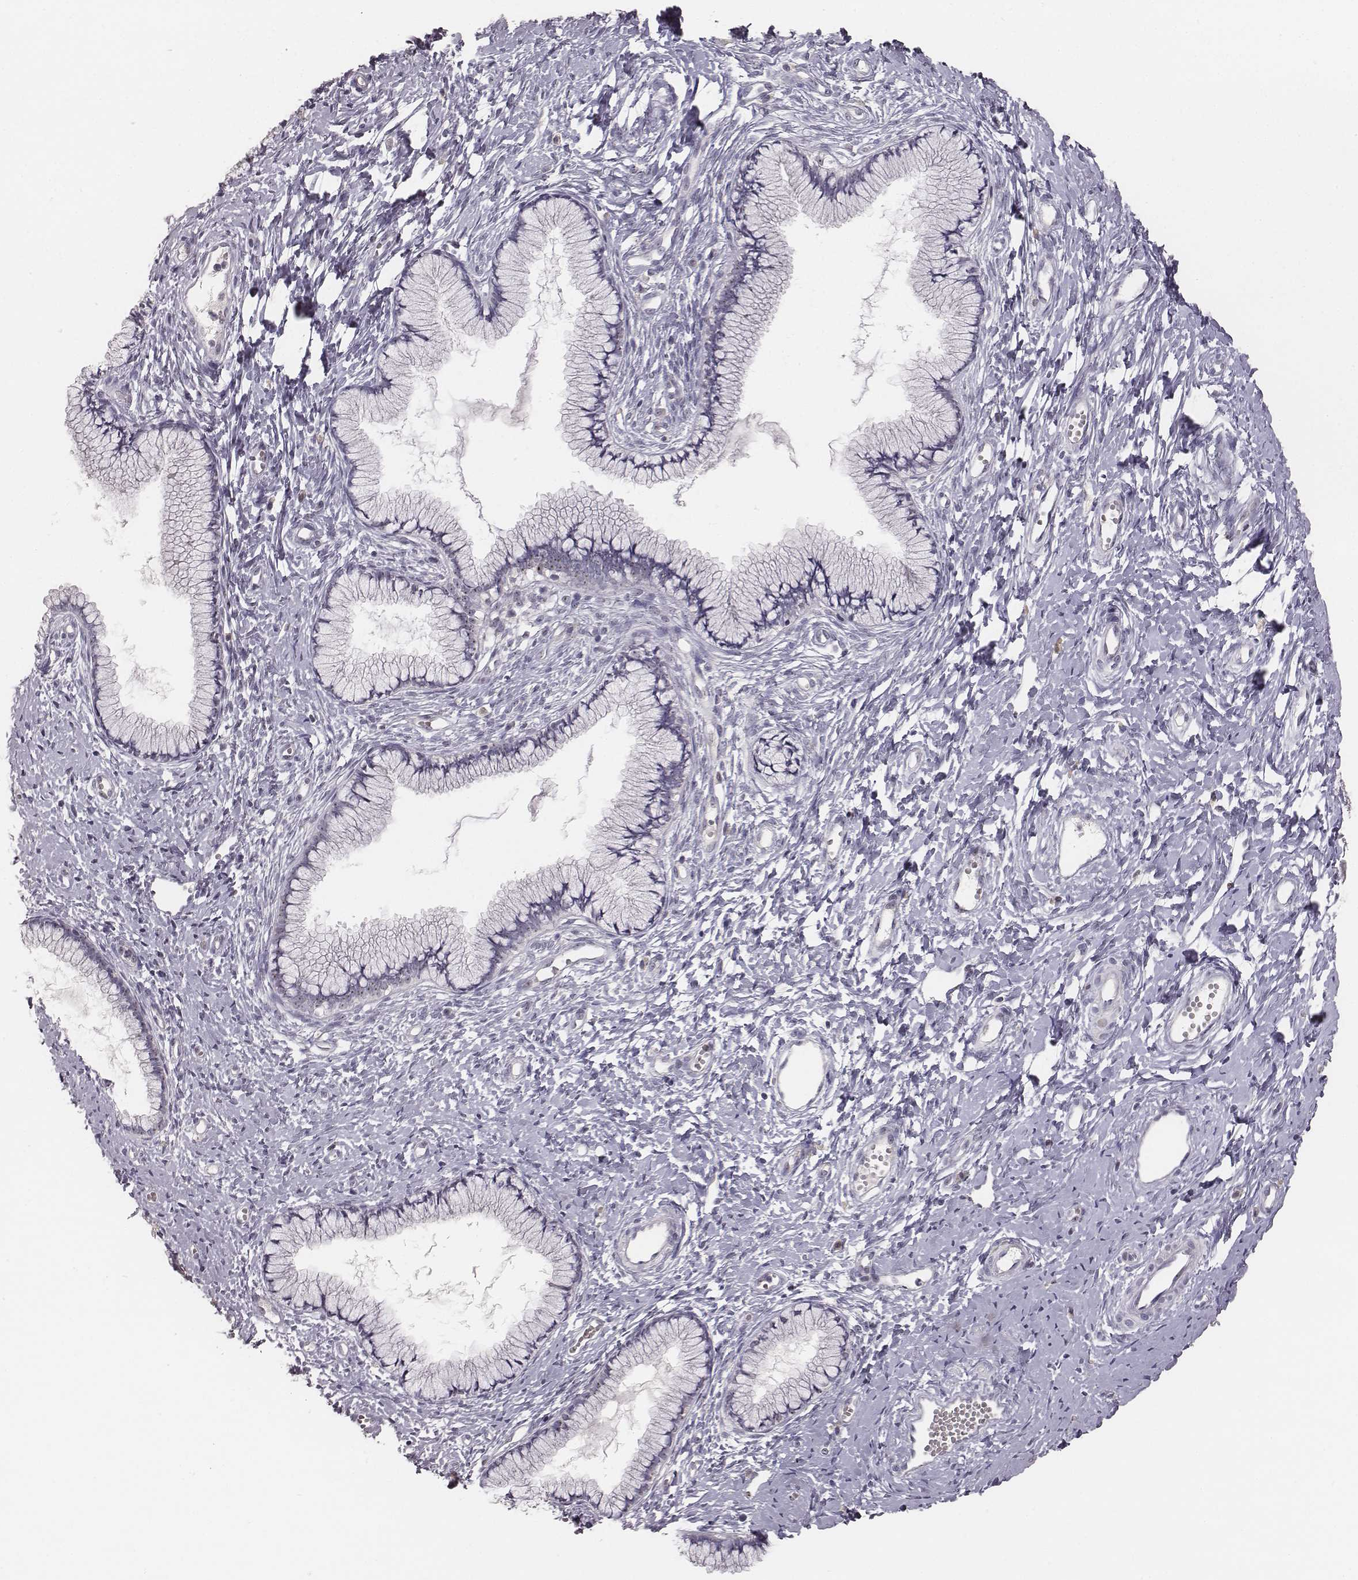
{"staining": {"intensity": "negative", "quantity": "none", "location": "none"}, "tissue": "cervix", "cell_type": "Glandular cells", "image_type": "normal", "snomed": [{"axis": "morphology", "description": "Normal tissue, NOS"}, {"axis": "topography", "description": "Cervix"}], "caption": "The image shows no staining of glandular cells in normal cervix.", "gene": "NIFK", "patient": {"sex": "female", "age": 40}}